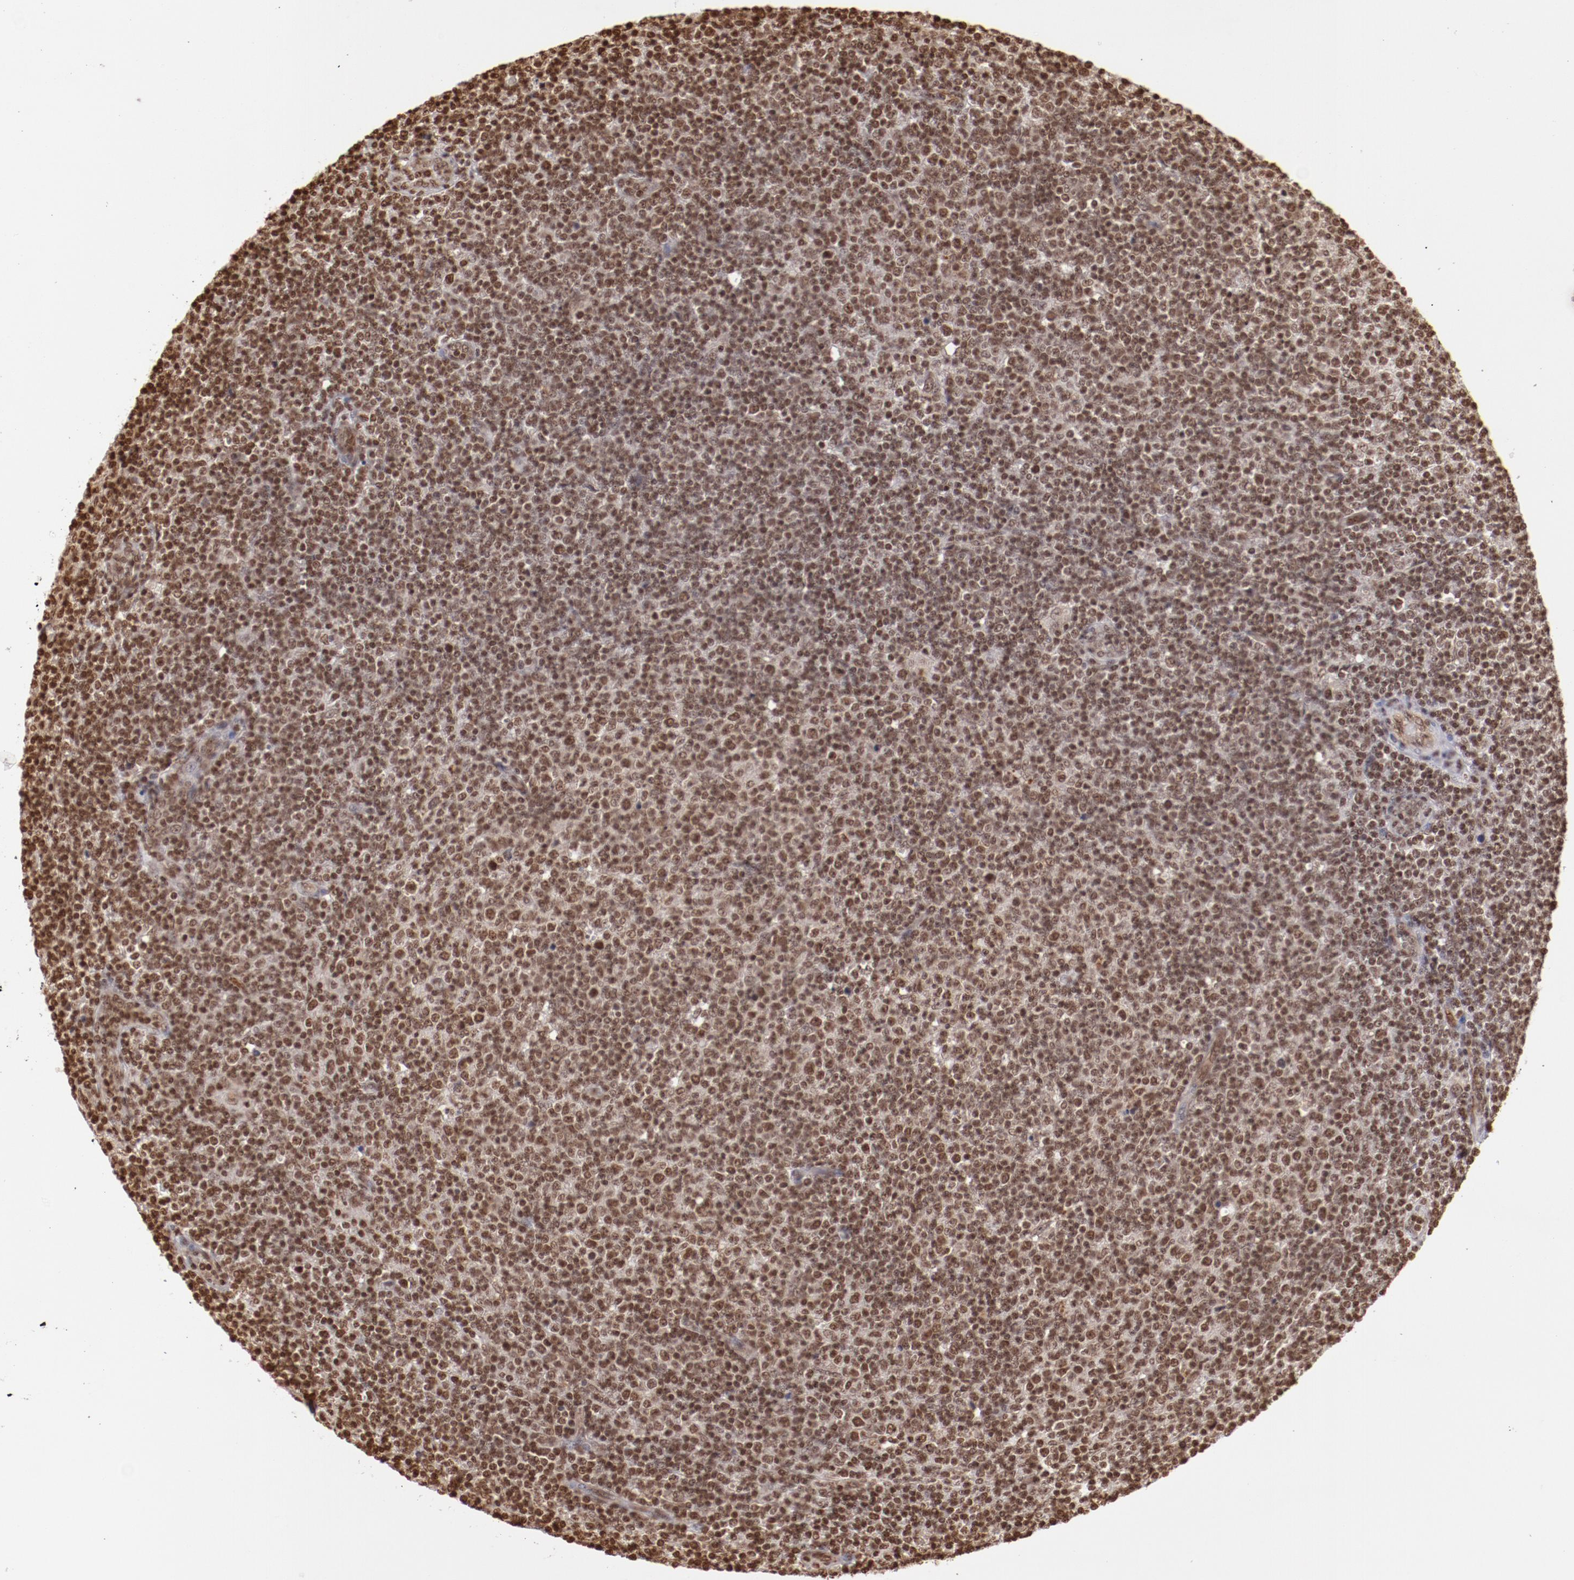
{"staining": {"intensity": "moderate", "quantity": ">75%", "location": "nuclear"}, "tissue": "lymphoma", "cell_type": "Tumor cells", "image_type": "cancer", "snomed": [{"axis": "morphology", "description": "Malignant lymphoma, non-Hodgkin's type, Low grade"}, {"axis": "topography", "description": "Lymph node"}], "caption": "This is a micrograph of immunohistochemistry (IHC) staining of lymphoma, which shows moderate expression in the nuclear of tumor cells.", "gene": "ABL2", "patient": {"sex": "male", "age": 70}}